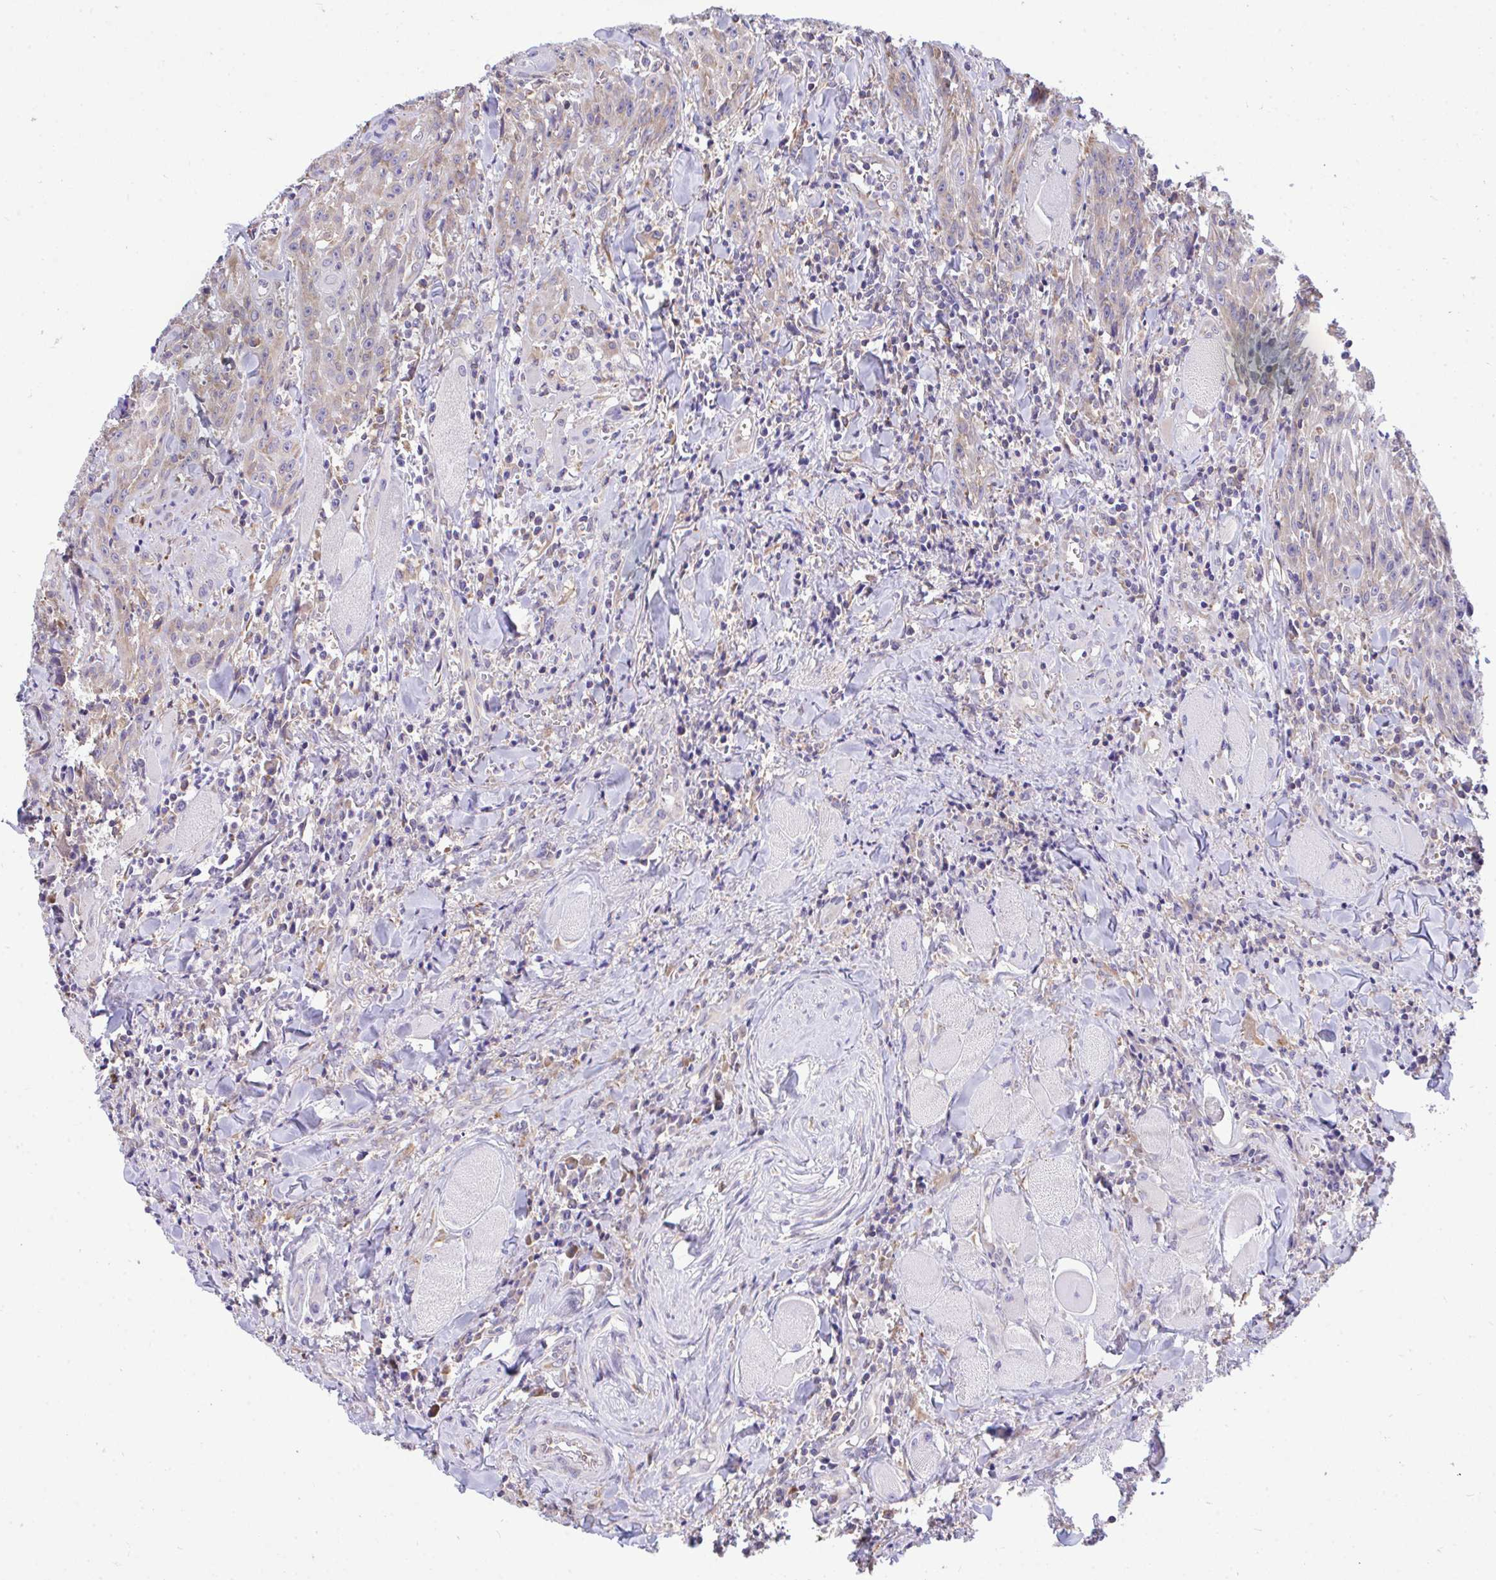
{"staining": {"intensity": "weak", "quantity": "<25%", "location": "cytoplasmic/membranous"}, "tissue": "head and neck cancer", "cell_type": "Tumor cells", "image_type": "cancer", "snomed": [{"axis": "morphology", "description": "Normal tissue, NOS"}, {"axis": "morphology", "description": "Squamous cell carcinoma, NOS"}, {"axis": "topography", "description": "Oral tissue"}, {"axis": "topography", "description": "Head-Neck"}], "caption": "Micrograph shows no protein expression in tumor cells of squamous cell carcinoma (head and neck) tissue. (Brightfield microscopy of DAB (3,3'-diaminobenzidine) immunohistochemistry (IHC) at high magnification).", "gene": "PIGK", "patient": {"sex": "female", "age": 70}}